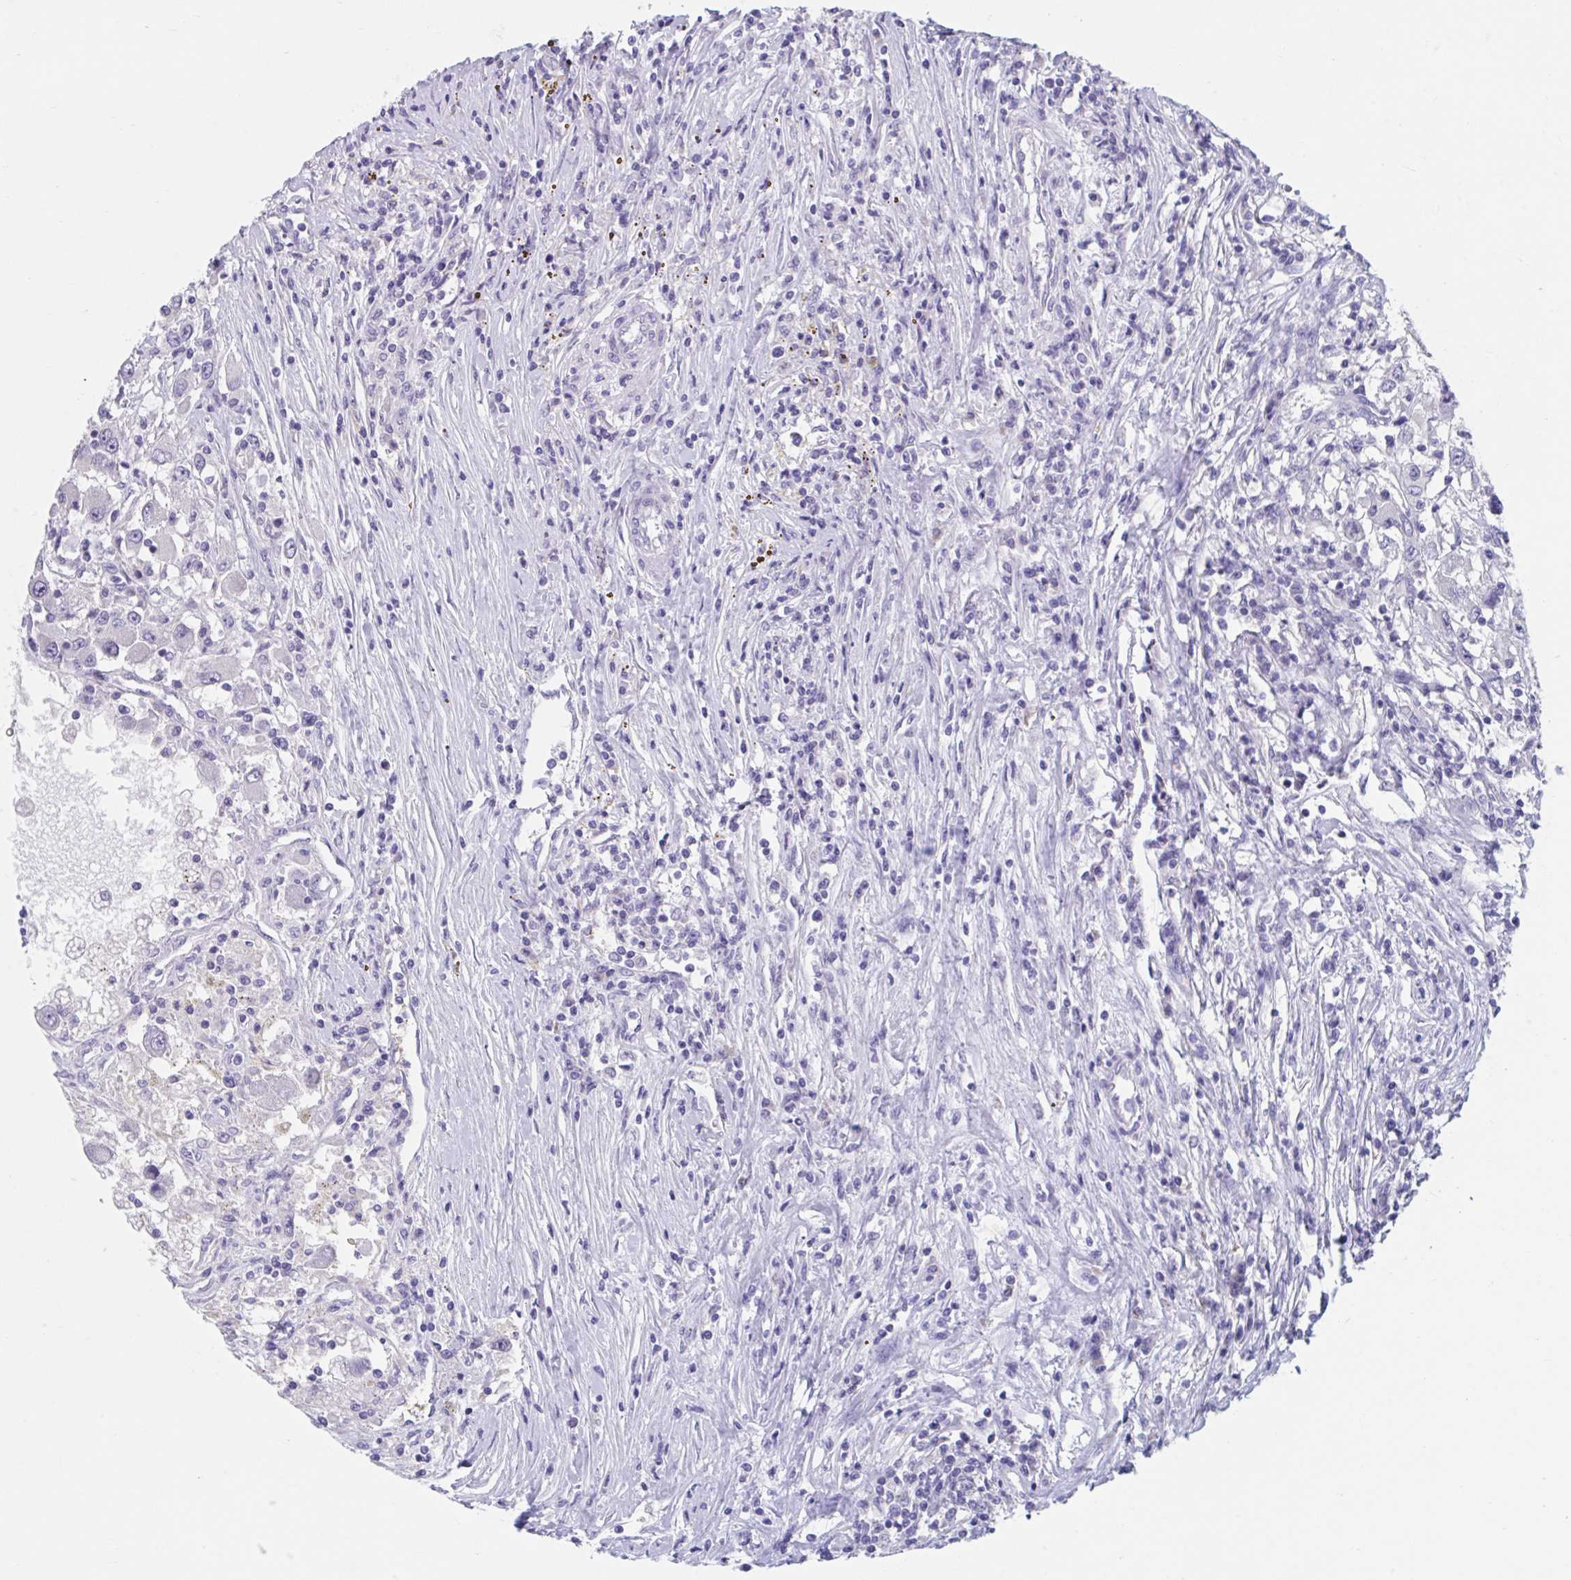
{"staining": {"intensity": "negative", "quantity": "none", "location": "none"}, "tissue": "renal cancer", "cell_type": "Tumor cells", "image_type": "cancer", "snomed": [{"axis": "morphology", "description": "Adenocarcinoma, NOS"}, {"axis": "topography", "description": "Kidney"}], "caption": "Image shows no protein expression in tumor cells of renal cancer tissue. (DAB (3,3'-diaminobenzidine) IHC, high magnification).", "gene": "GPR162", "patient": {"sex": "female", "age": 67}}